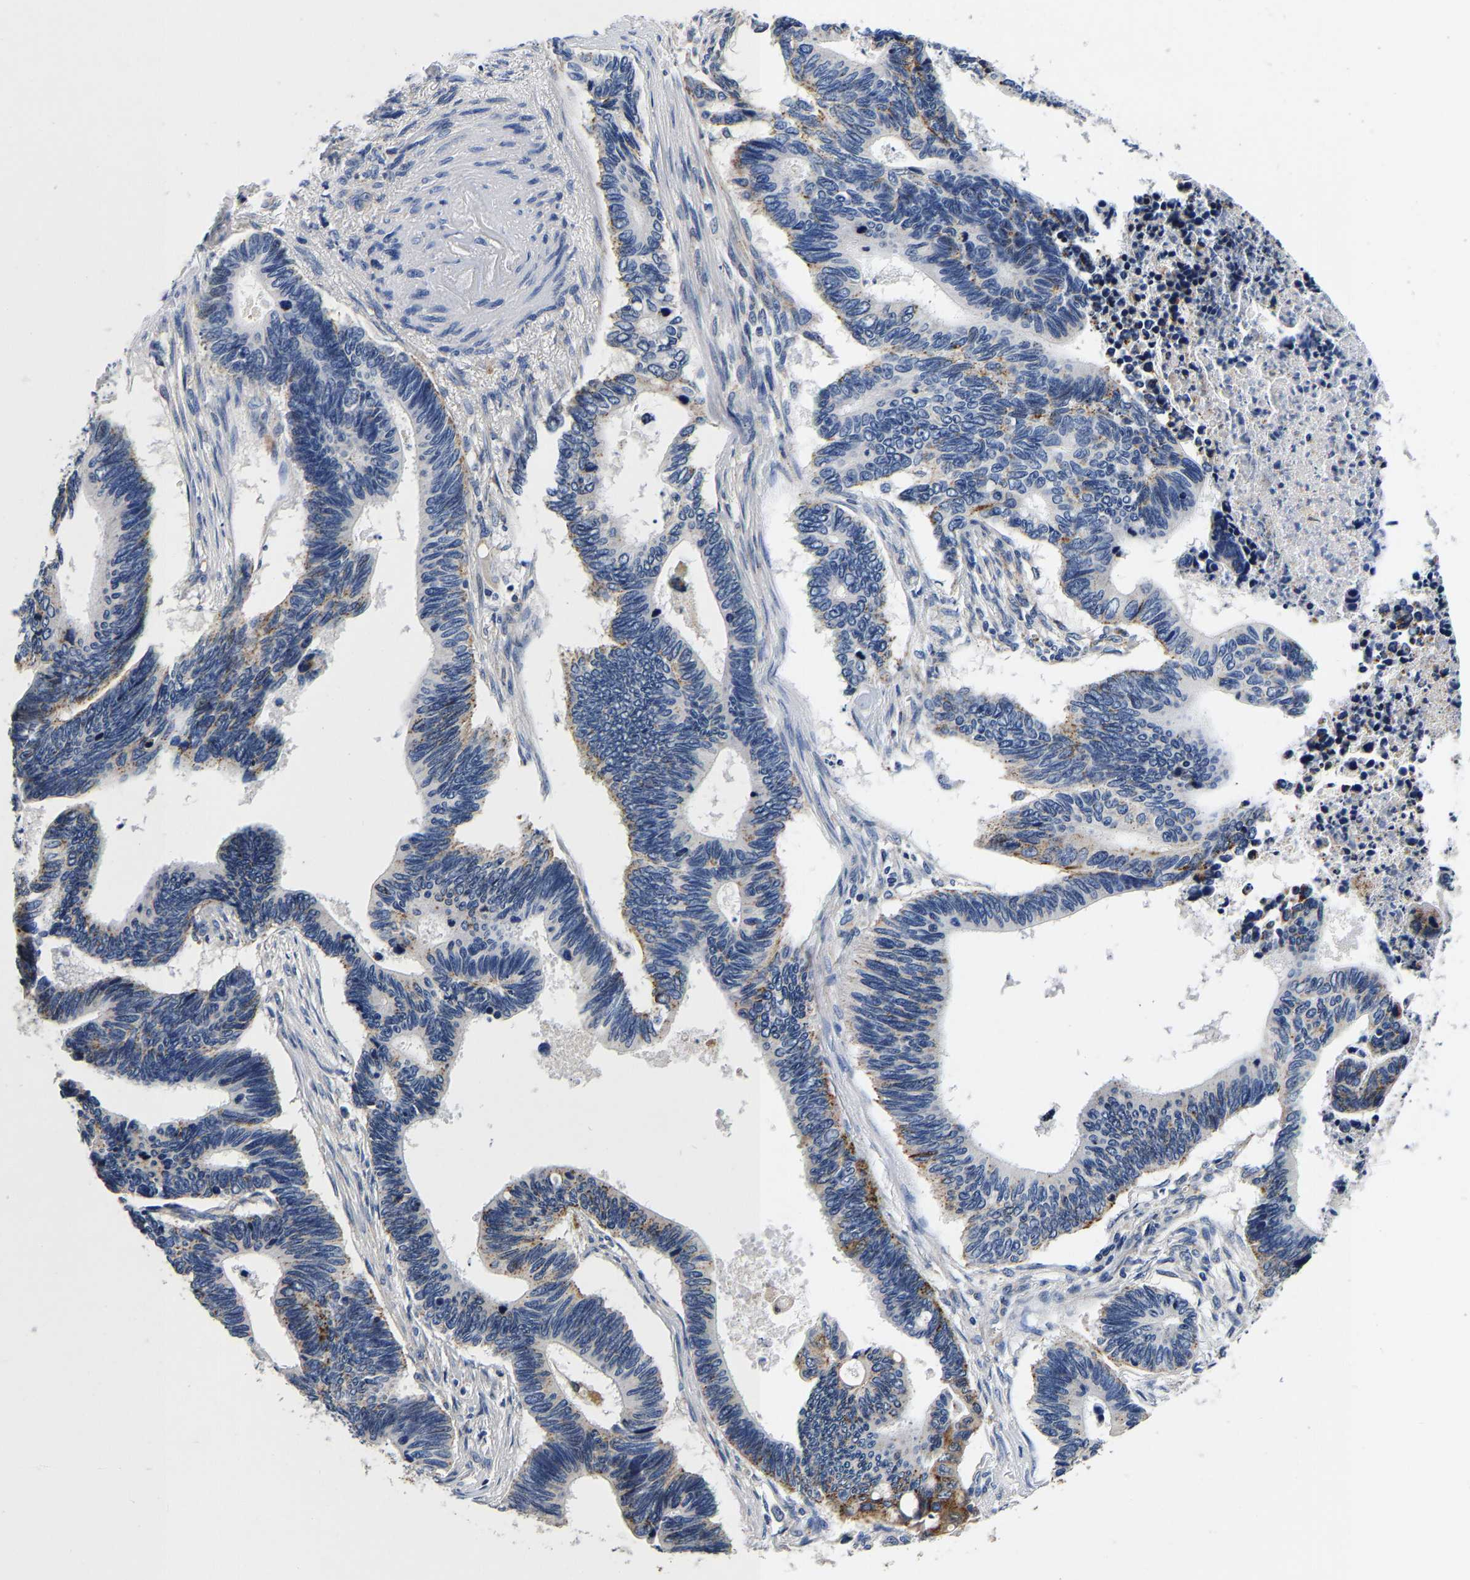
{"staining": {"intensity": "negative", "quantity": "none", "location": "none"}, "tissue": "pancreatic cancer", "cell_type": "Tumor cells", "image_type": "cancer", "snomed": [{"axis": "morphology", "description": "Adenocarcinoma, NOS"}, {"axis": "topography", "description": "Pancreas"}], "caption": "Tumor cells are negative for protein expression in human pancreatic cancer.", "gene": "GRN", "patient": {"sex": "female", "age": 70}}